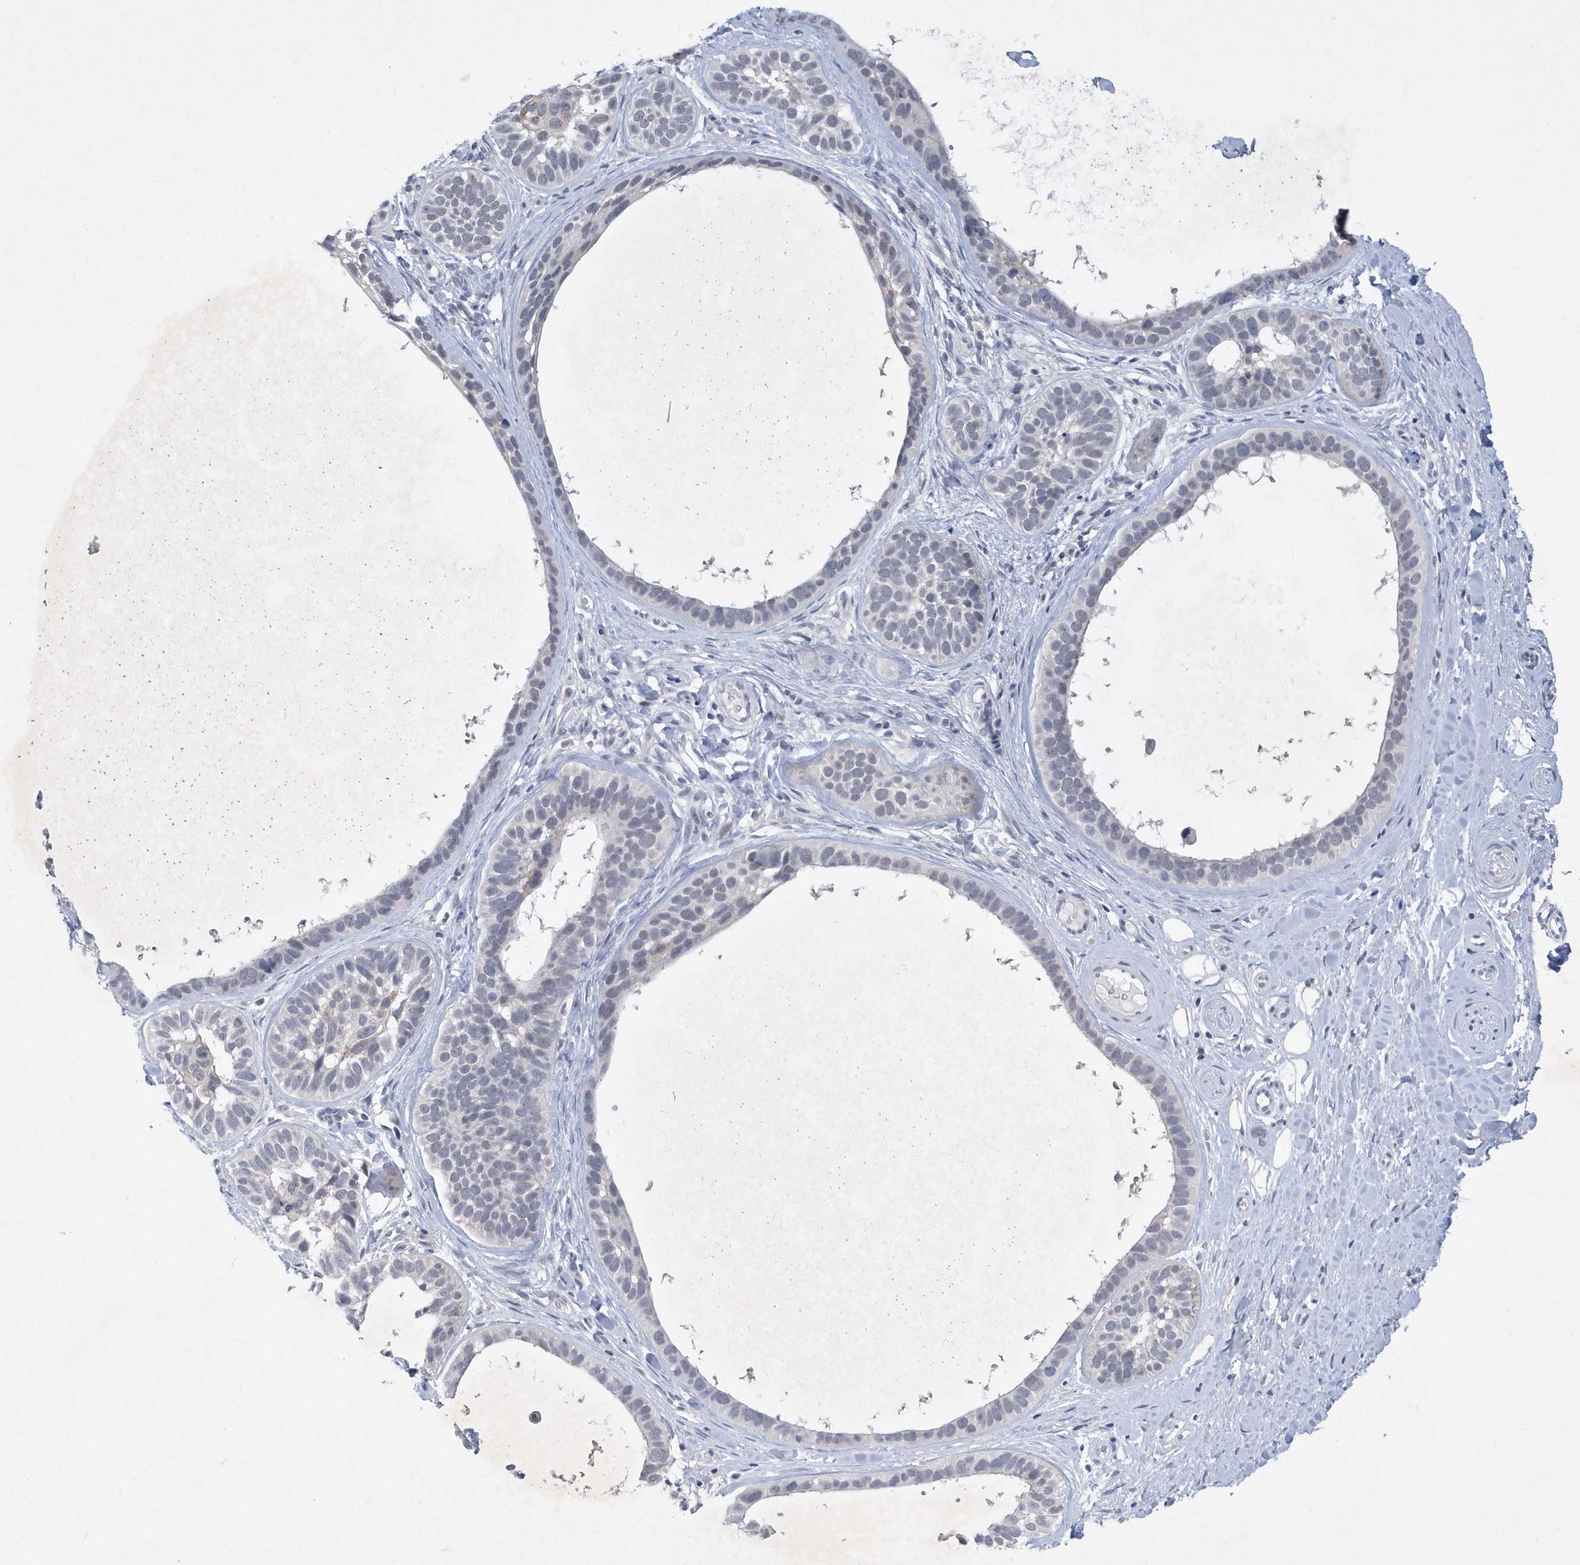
{"staining": {"intensity": "weak", "quantity": "<25%", "location": "cytoplasmic/membranous"}, "tissue": "skin cancer", "cell_type": "Tumor cells", "image_type": "cancer", "snomed": [{"axis": "morphology", "description": "Basal cell carcinoma"}, {"axis": "topography", "description": "Skin"}], "caption": "Tumor cells show no significant expression in skin cancer (basal cell carcinoma).", "gene": "SRGAP3", "patient": {"sex": "male", "age": 62}}